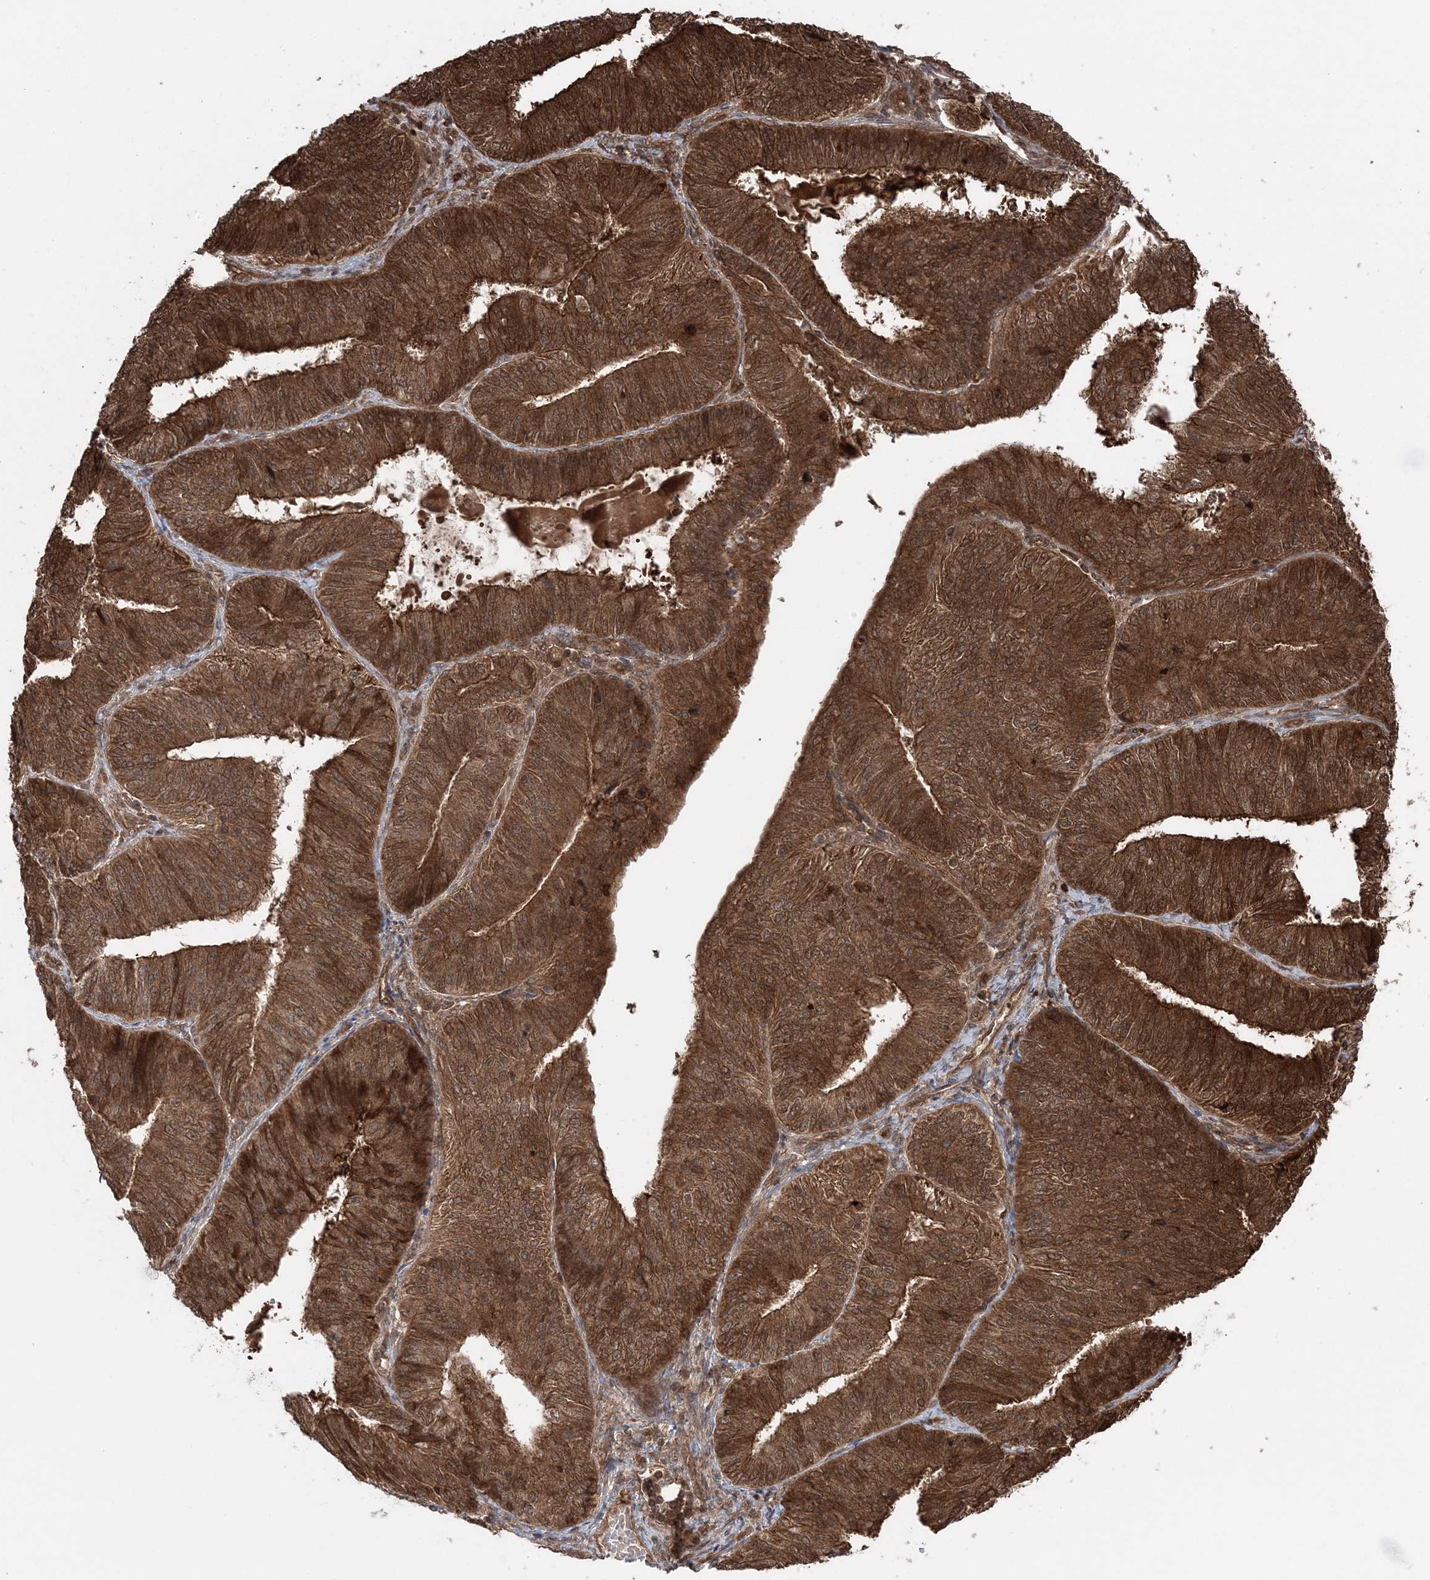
{"staining": {"intensity": "strong", "quantity": ">75%", "location": "cytoplasmic/membranous"}, "tissue": "endometrial cancer", "cell_type": "Tumor cells", "image_type": "cancer", "snomed": [{"axis": "morphology", "description": "Adenocarcinoma, NOS"}, {"axis": "topography", "description": "Endometrium"}], "caption": "Human adenocarcinoma (endometrial) stained with a brown dye shows strong cytoplasmic/membranous positive staining in about >75% of tumor cells.", "gene": "MAPK1IP1L", "patient": {"sex": "female", "age": 58}}